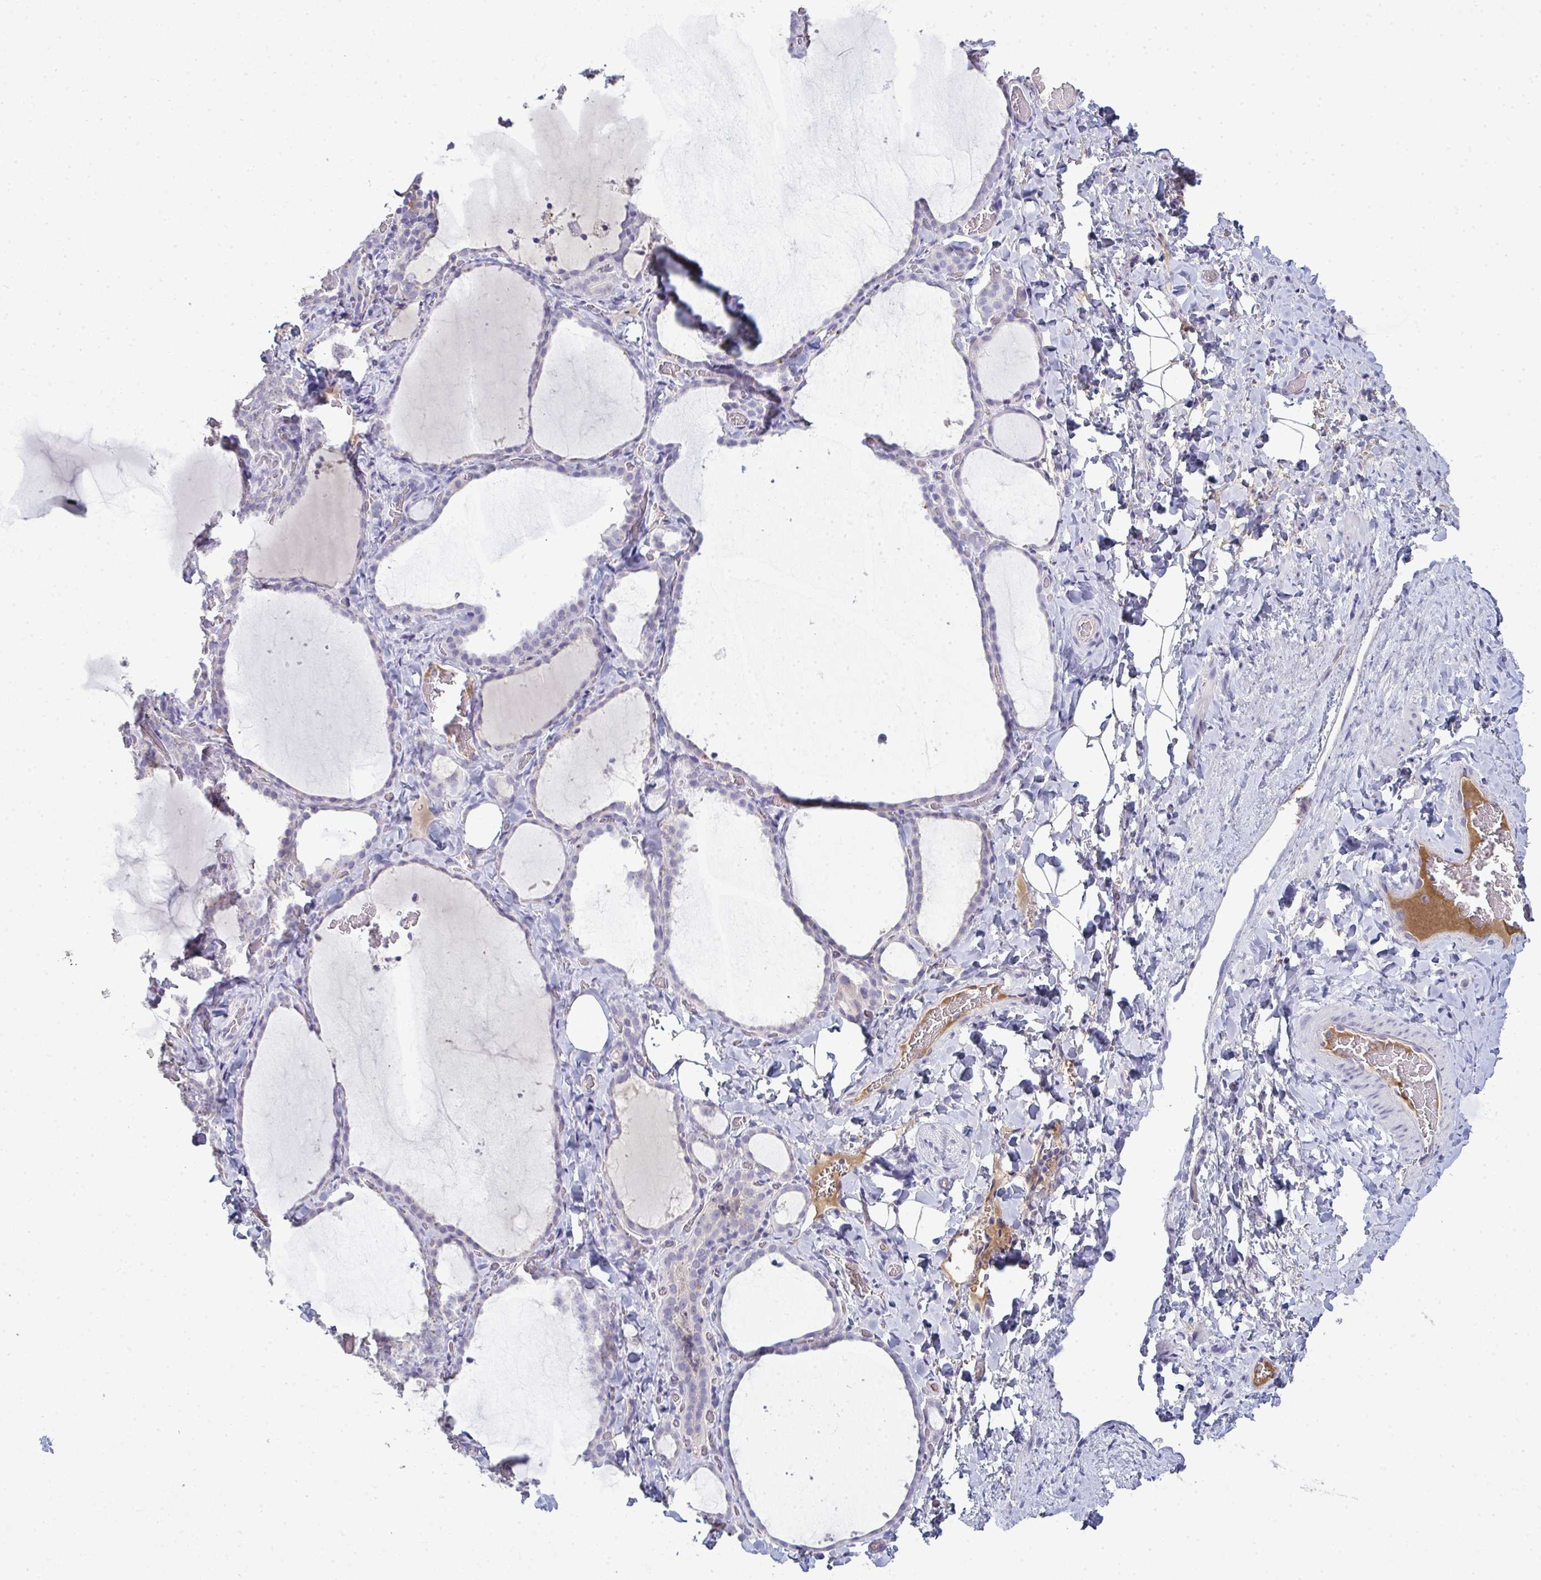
{"staining": {"intensity": "negative", "quantity": "none", "location": "none"}, "tissue": "thyroid gland", "cell_type": "Glandular cells", "image_type": "normal", "snomed": [{"axis": "morphology", "description": "Normal tissue, NOS"}, {"axis": "topography", "description": "Thyroid gland"}], "caption": "This is an immunohistochemistry (IHC) histopathology image of normal thyroid gland. There is no staining in glandular cells.", "gene": "ADAM21", "patient": {"sex": "female", "age": 22}}